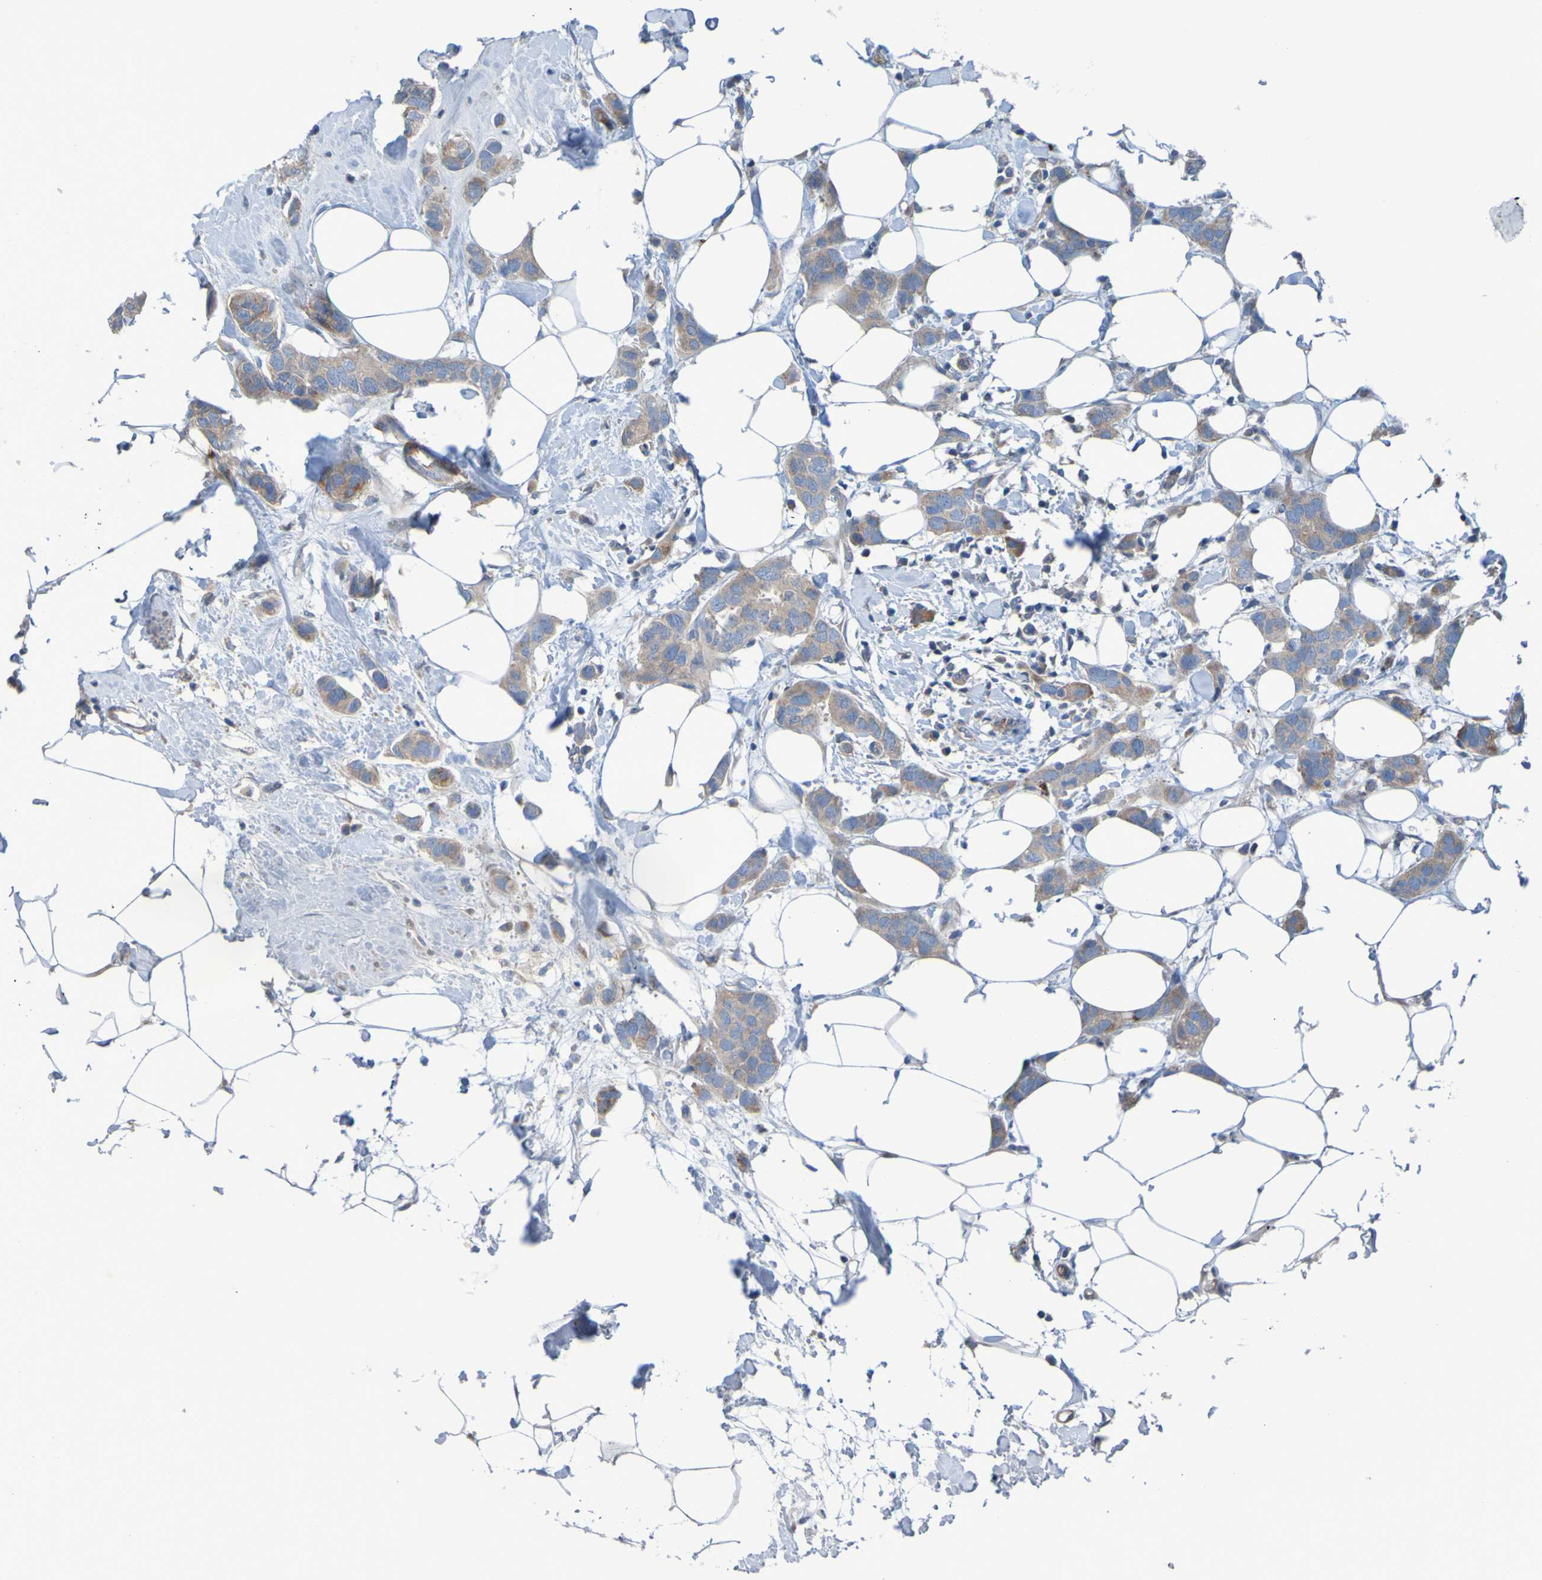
{"staining": {"intensity": "moderate", "quantity": ">75%", "location": "cytoplasmic/membranous"}, "tissue": "breast cancer", "cell_type": "Tumor cells", "image_type": "cancer", "snomed": [{"axis": "morphology", "description": "Normal tissue, NOS"}, {"axis": "morphology", "description": "Duct carcinoma"}, {"axis": "topography", "description": "Breast"}], "caption": "There is medium levels of moderate cytoplasmic/membranous expression in tumor cells of infiltrating ductal carcinoma (breast), as demonstrated by immunohistochemical staining (brown color).", "gene": "NPRL3", "patient": {"sex": "female", "age": 50}}